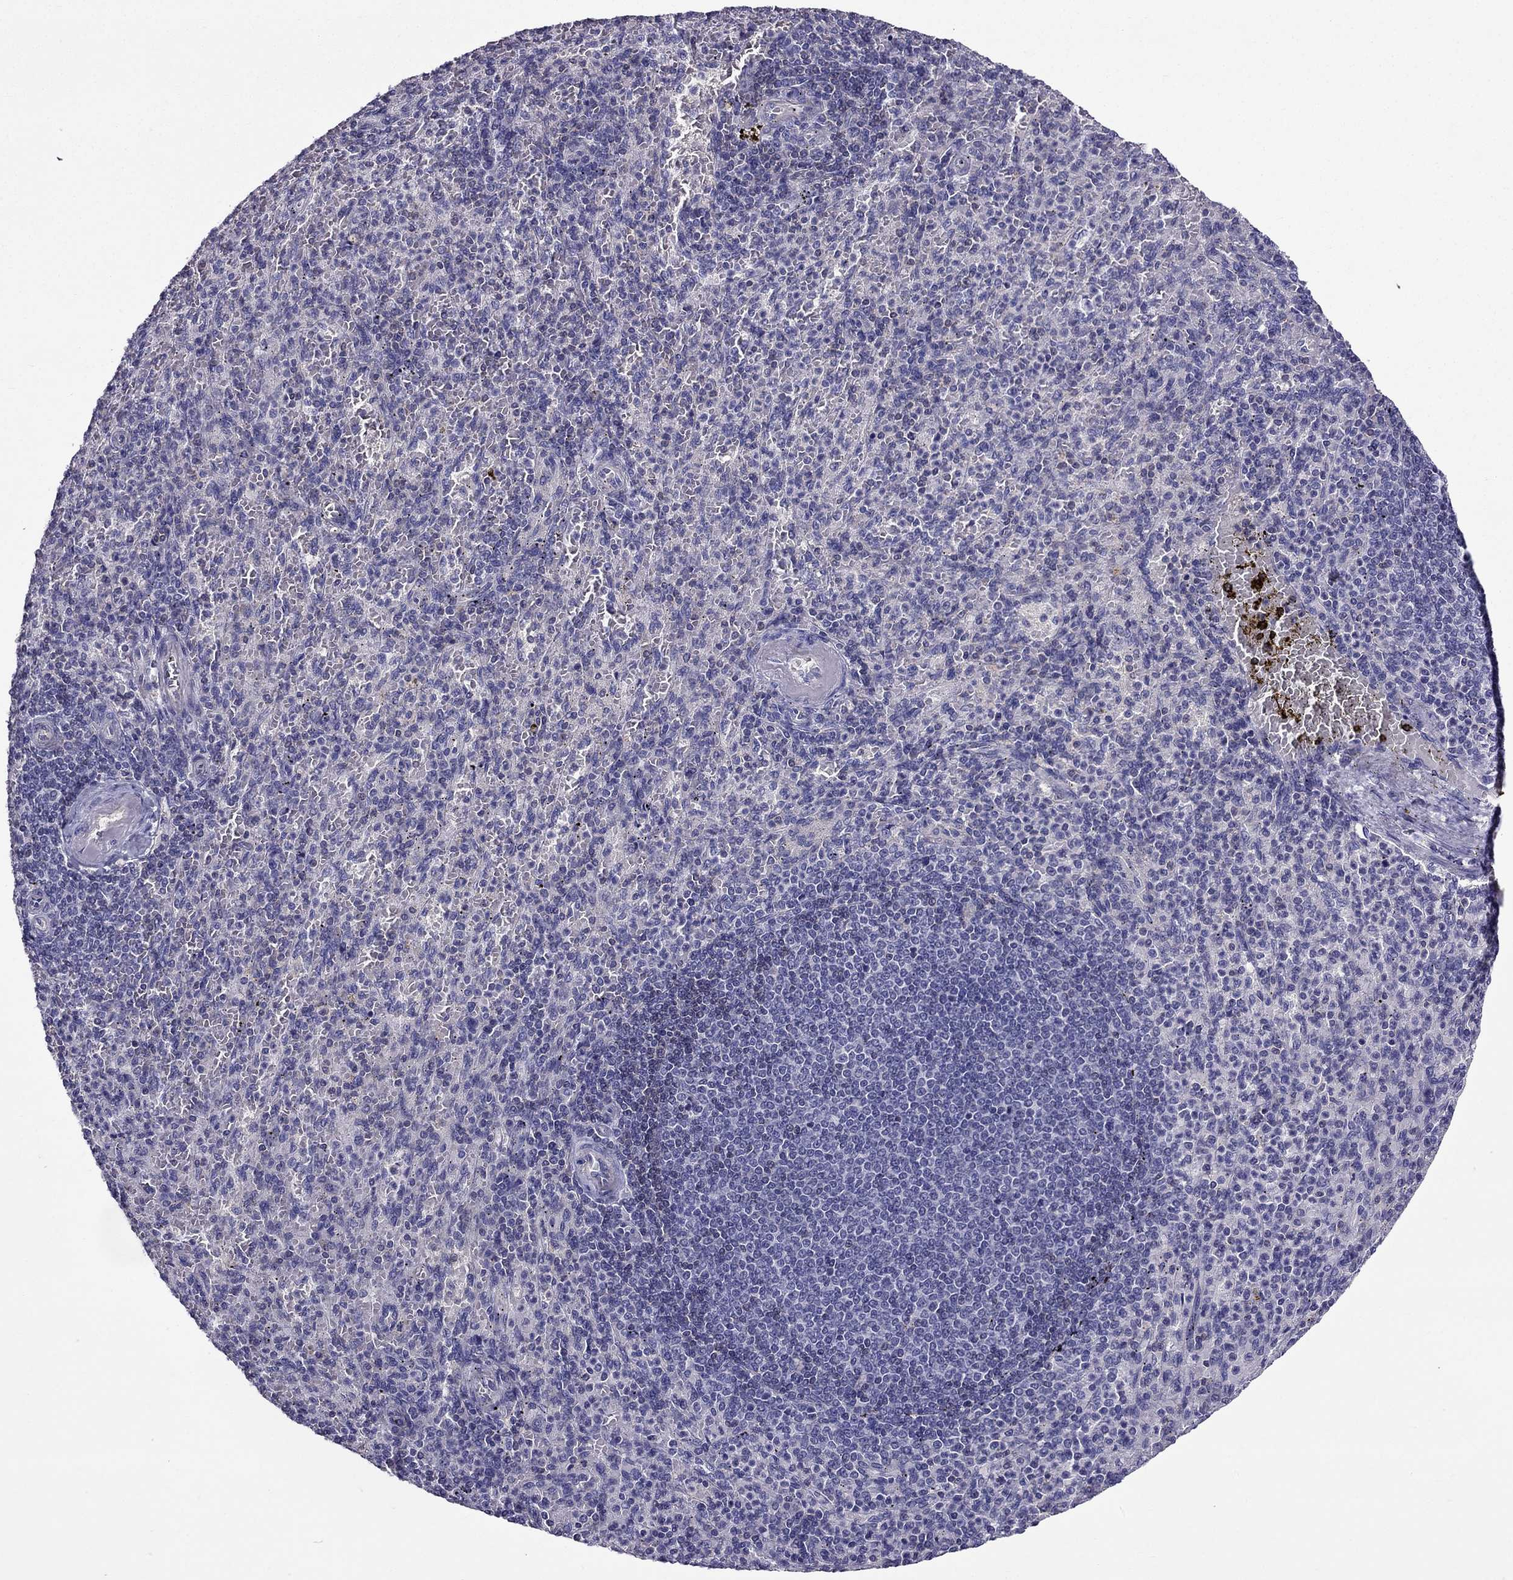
{"staining": {"intensity": "negative", "quantity": "none", "location": "none"}, "tissue": "spleen", "cell_type": "Cells in red pulp", "image_type": "normal", "snomed": [{"axis": "morphology", "description": "Normal tissue, NOS"}, {"axis": "topography", "description": "Spleen"}], "caption": "This is an immunohistochemistry (IHC) image of benign human spleen. There is no staining in cells in red pulp.", "gene": "AAK1", "patient": {"sex": "female", "age": 74}}